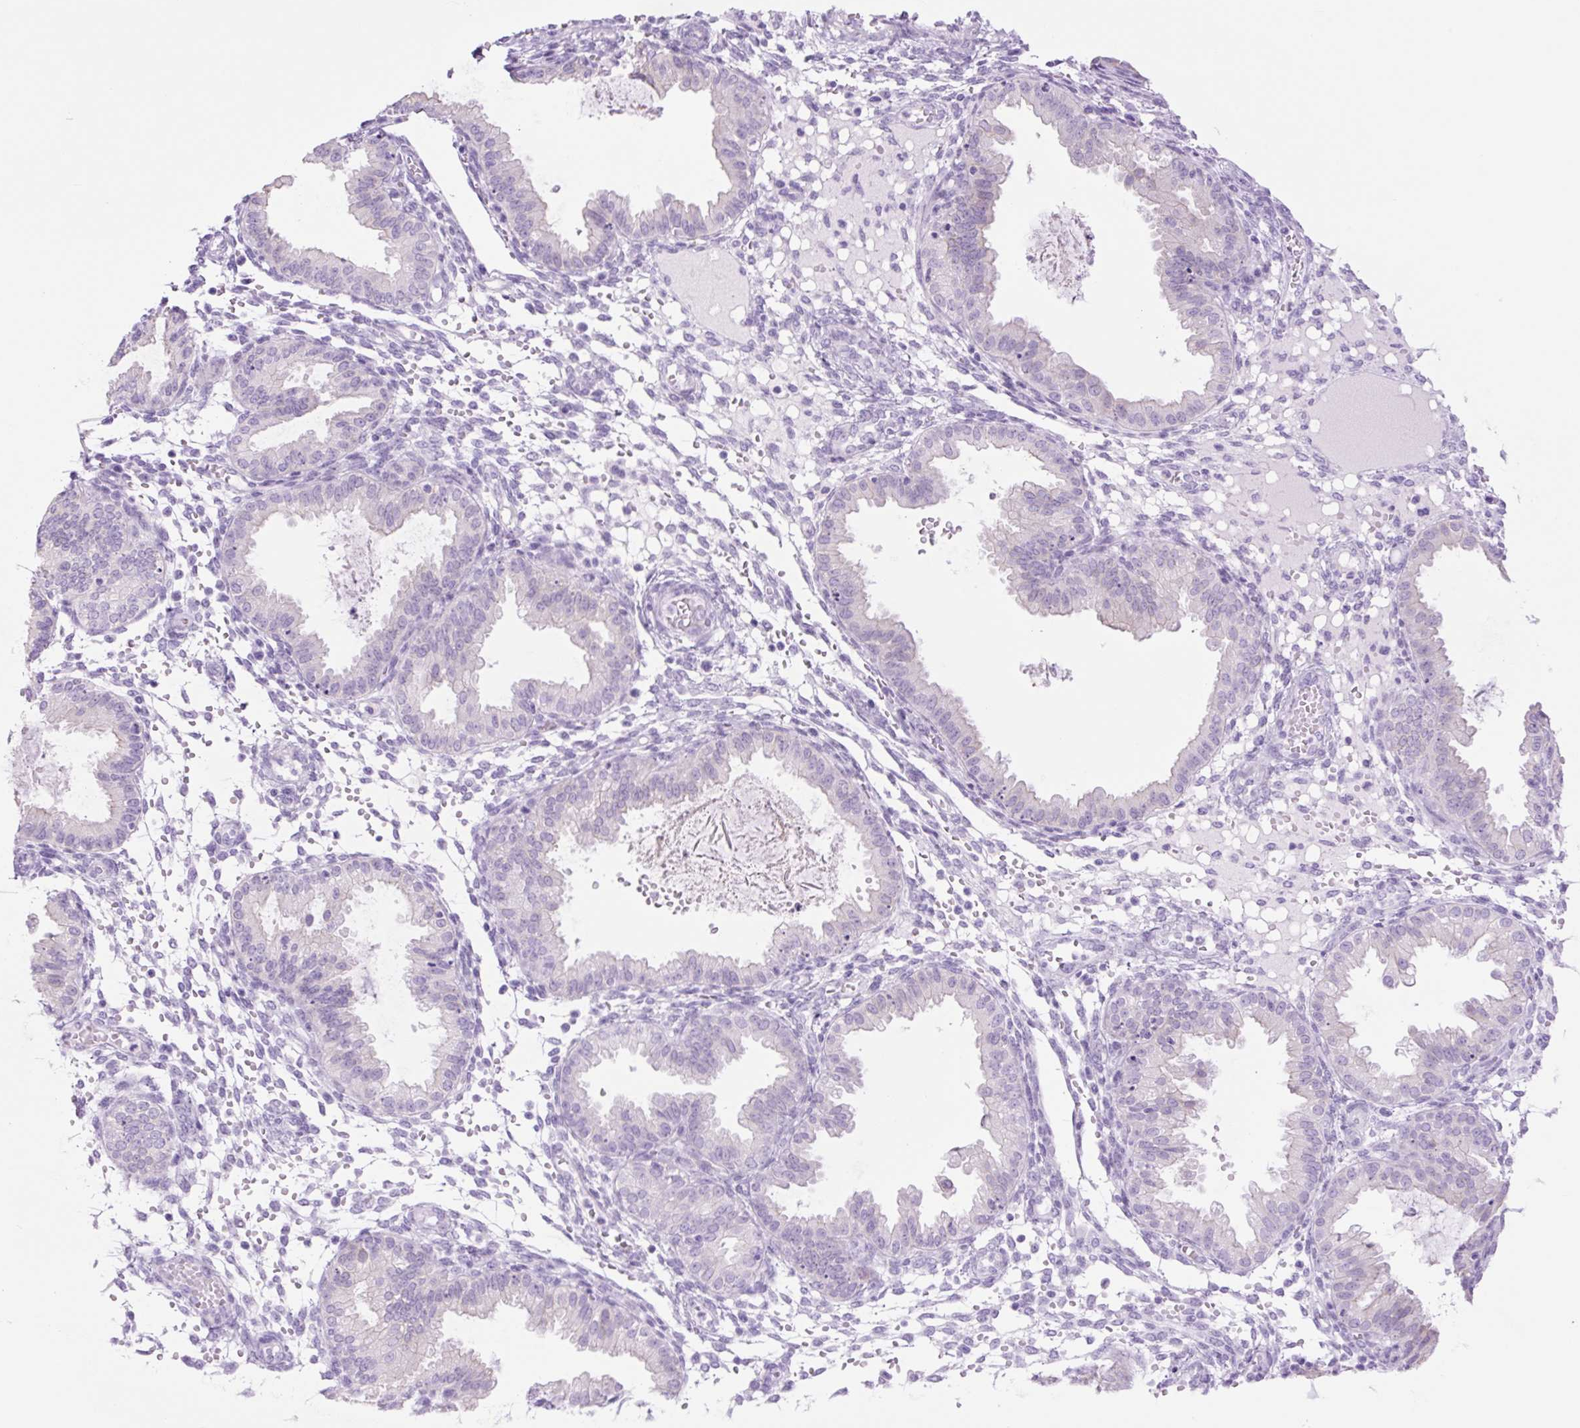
{"staining": {"intensity": "negative", "quantity": "none", "location": "none"}, "tissue": "endometrium", "cell_type": "Cells in endometrial stroma", "image_type": "normal", "snomed": [{"axis": "morphology", "description": "Normal tissue, NOS"}, {"axis": "topography", "description": "Endometrium"}], "caption": "Cells in endometrial stroma show no significant positivity in unremarkable endometrium.", "gene": "TFF2", "patient": {"sex": "female", "age": 33}}